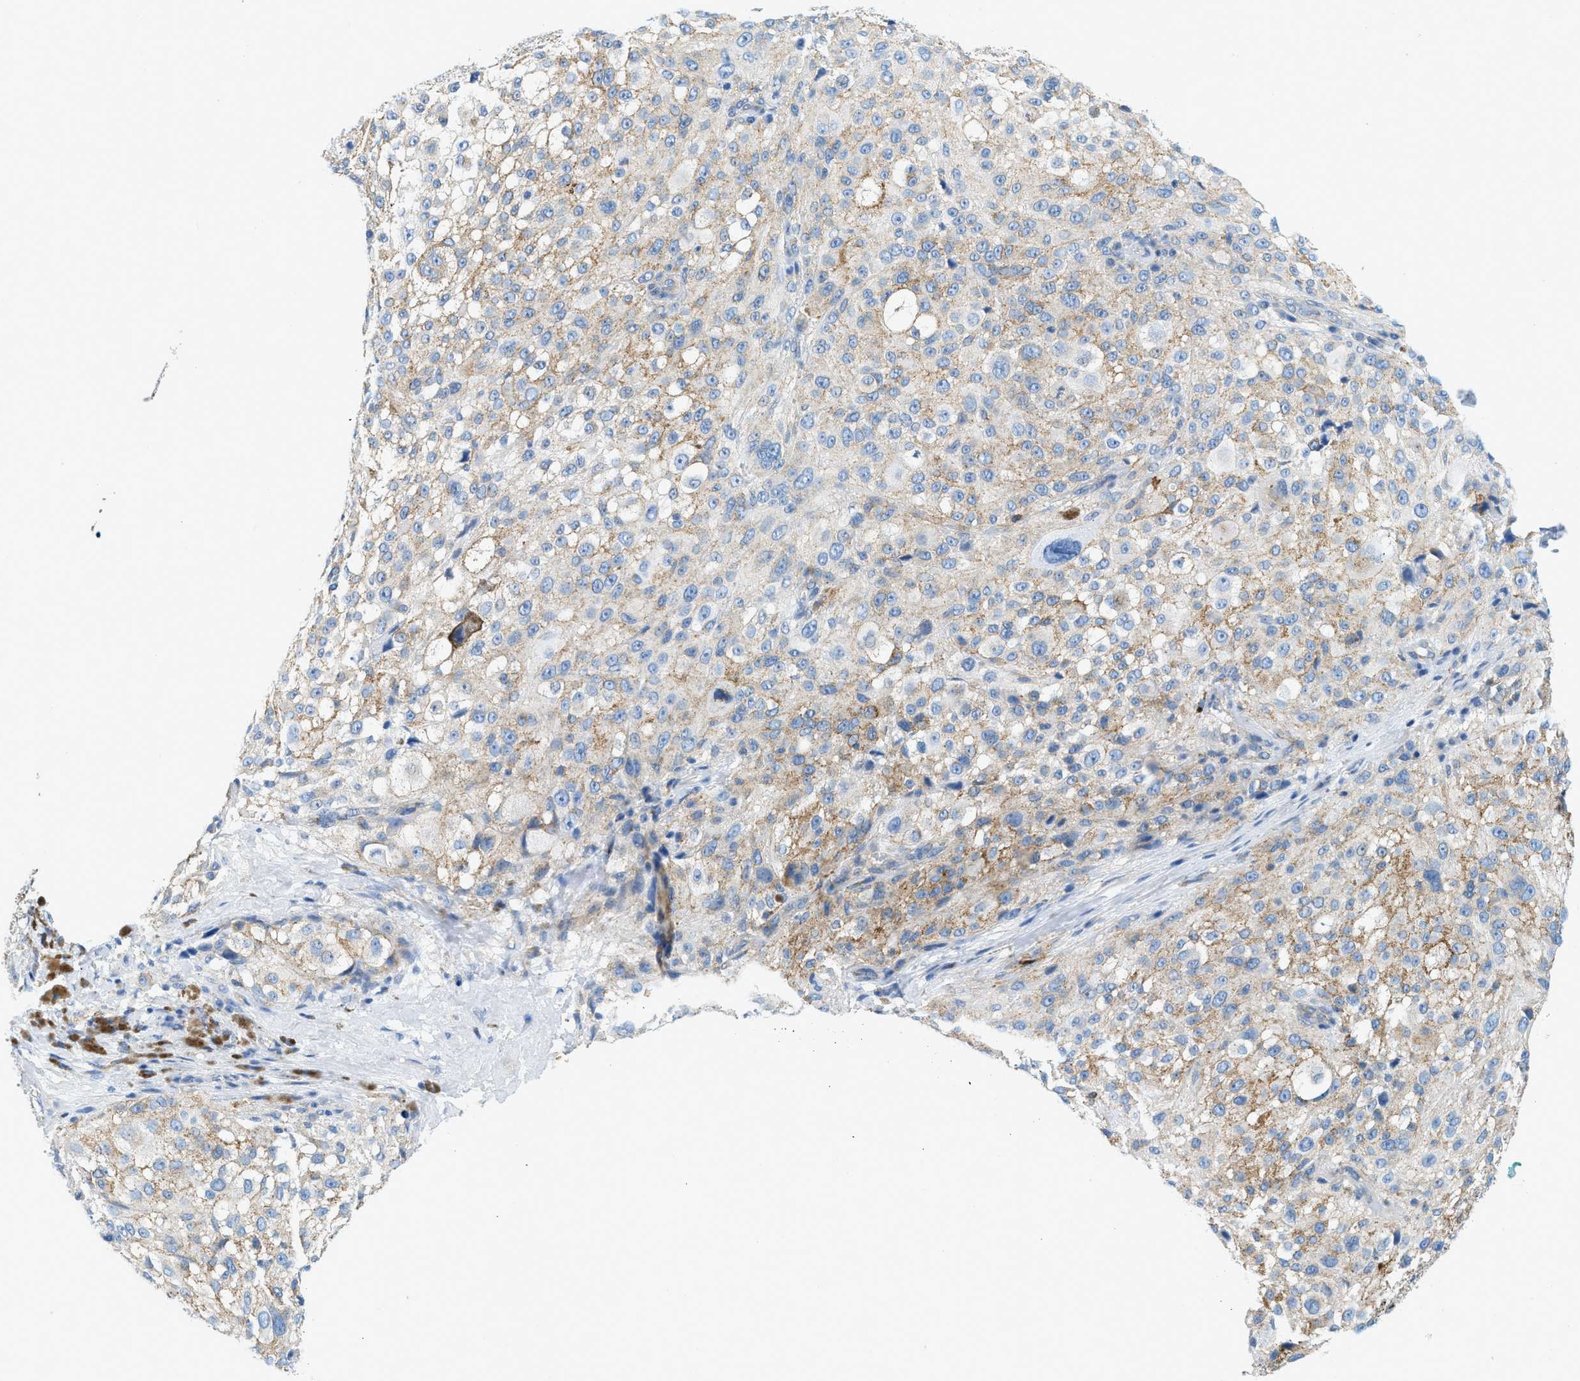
{"staining": {"intensity": "weak", "quantity": "25%-75%", "location": "cytoplasmic/membranous"}, "tissue": "melanoma", "cell_type": "Tumor cells", "image_type": "cancer", "snomed": [{"axis": "morphology", "description": "Necrosis, NOS"}, {"axis": "morphology", "description": "Malignant melanoma, NOS"}, {"axis": "topography", "description": "Skin"}], "caption": "The micrograph shows staining of malignant melanoma, revealing weak cytoplasmic/membranous protein staining (brown color) within tumor cells.", "gene": "TPSAB1", "patient": {"sex": "female", "age": 87}}